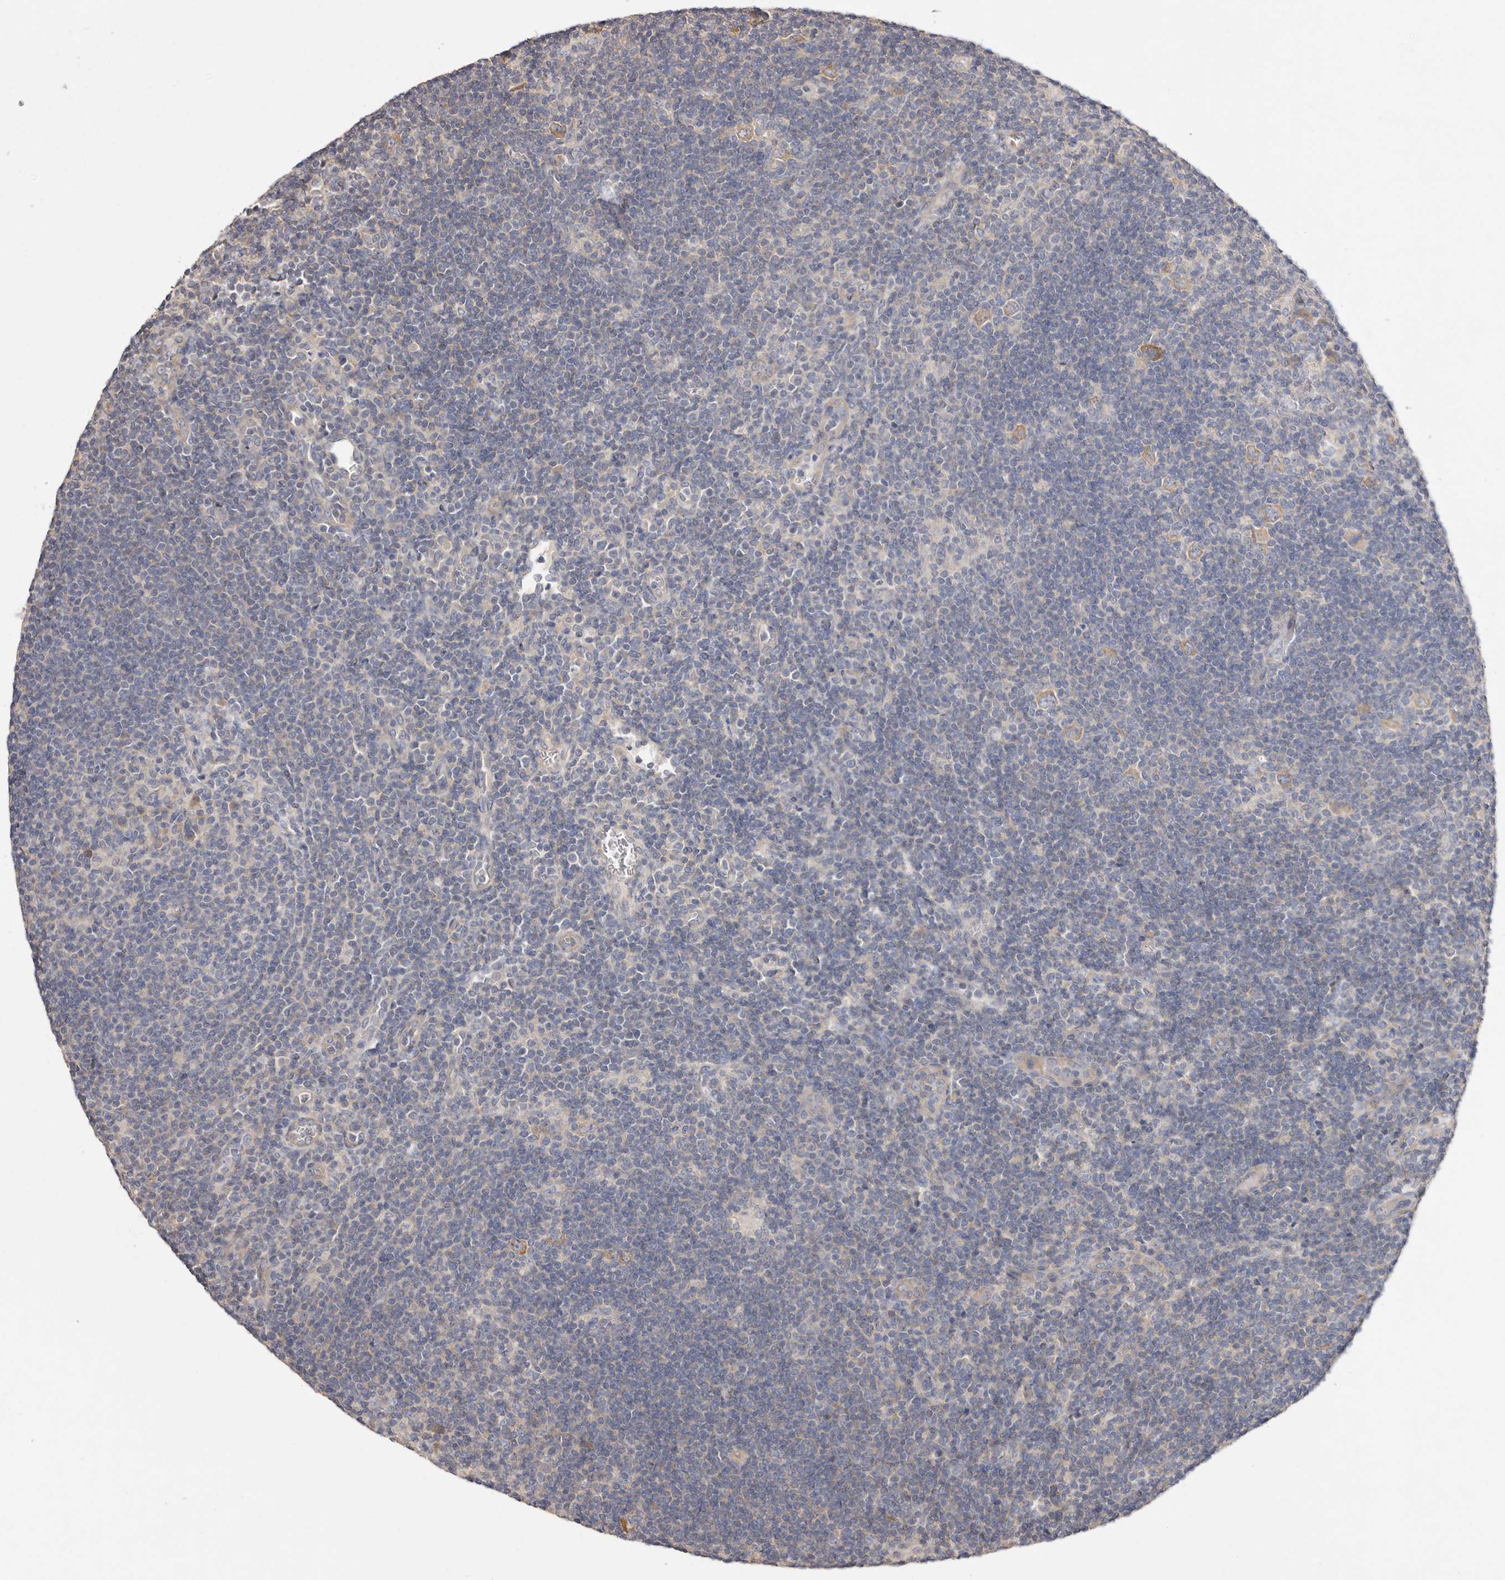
{"staining": {"intensity": "moderate", "quantity": ">75%", "location": "cytoplasmic/membranous"}, "tissue": "lymphoma", "cell_type": "Tumor cells", "image_type": "cancer", "snomed": [{"axis": "morphology", "description": "Hodgkin's disease, NOS"}, {"axis": "topography", "description": "Lymph node"}], "caption": "Immunohistochemistry photomicrograph of Hodgkin's disease stained for a protein (brown), which shows medium levels of moderate cytoplasmic/membranous staining in about >75% of tumor cells.", "gene": "FAM167B", "patient": {"sex": "female", "age": 57}}